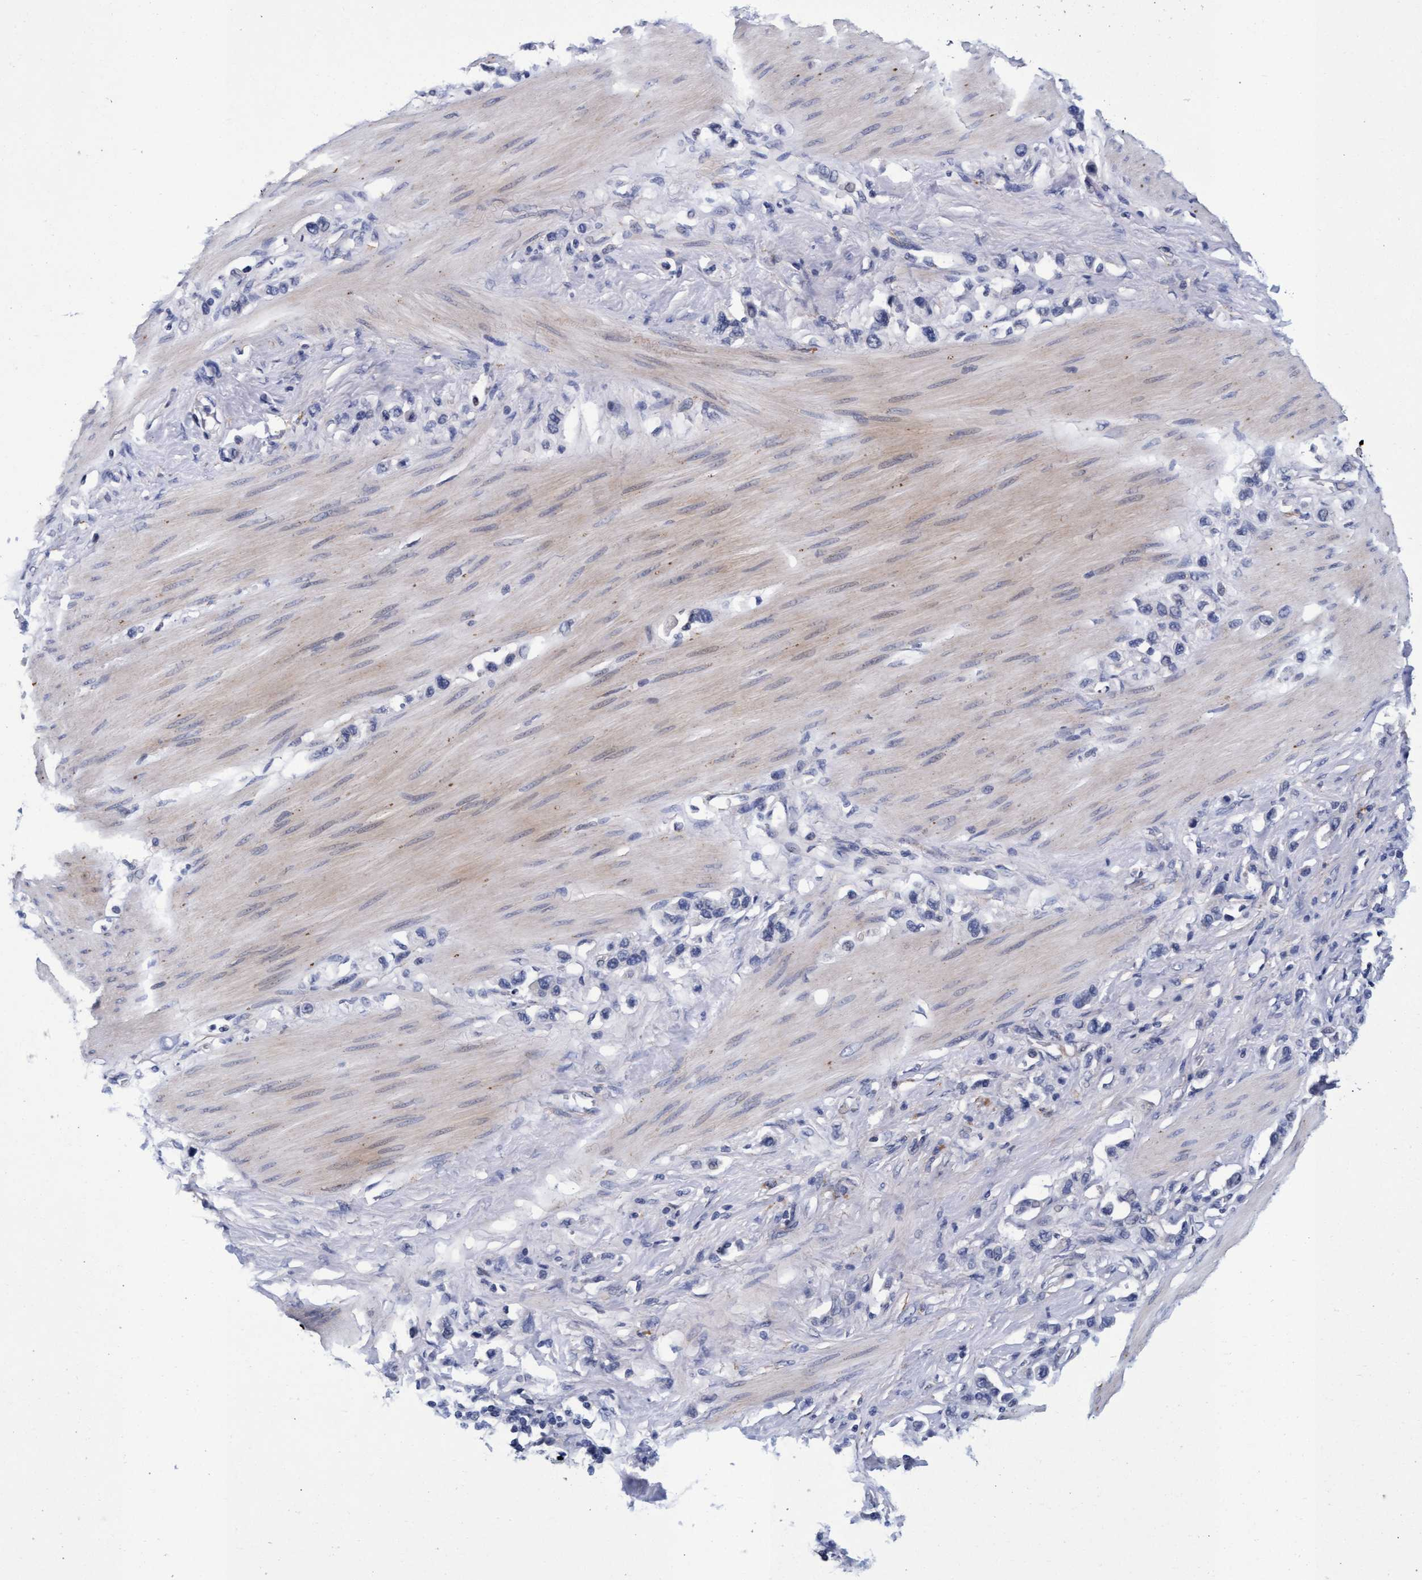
{"staining": {"intensity": "negative", "quantity": "none", "location": "none"}, "tissue": "stomach cancer", "cell_type": "Tumor cells", "image_type": "cancer", "snomed": [{"axis": "morphology", "description": "Adenocarcinoma, NOS"}, {"axis": "topography", "description": "Stomach"}], "caption": "An image of stomach cancer (adenocarcinoma) stained for a protein reveals no brown staining in tumor cells.", "gene": "CPQ", "patient": {"sex": "female", "age": 65}}